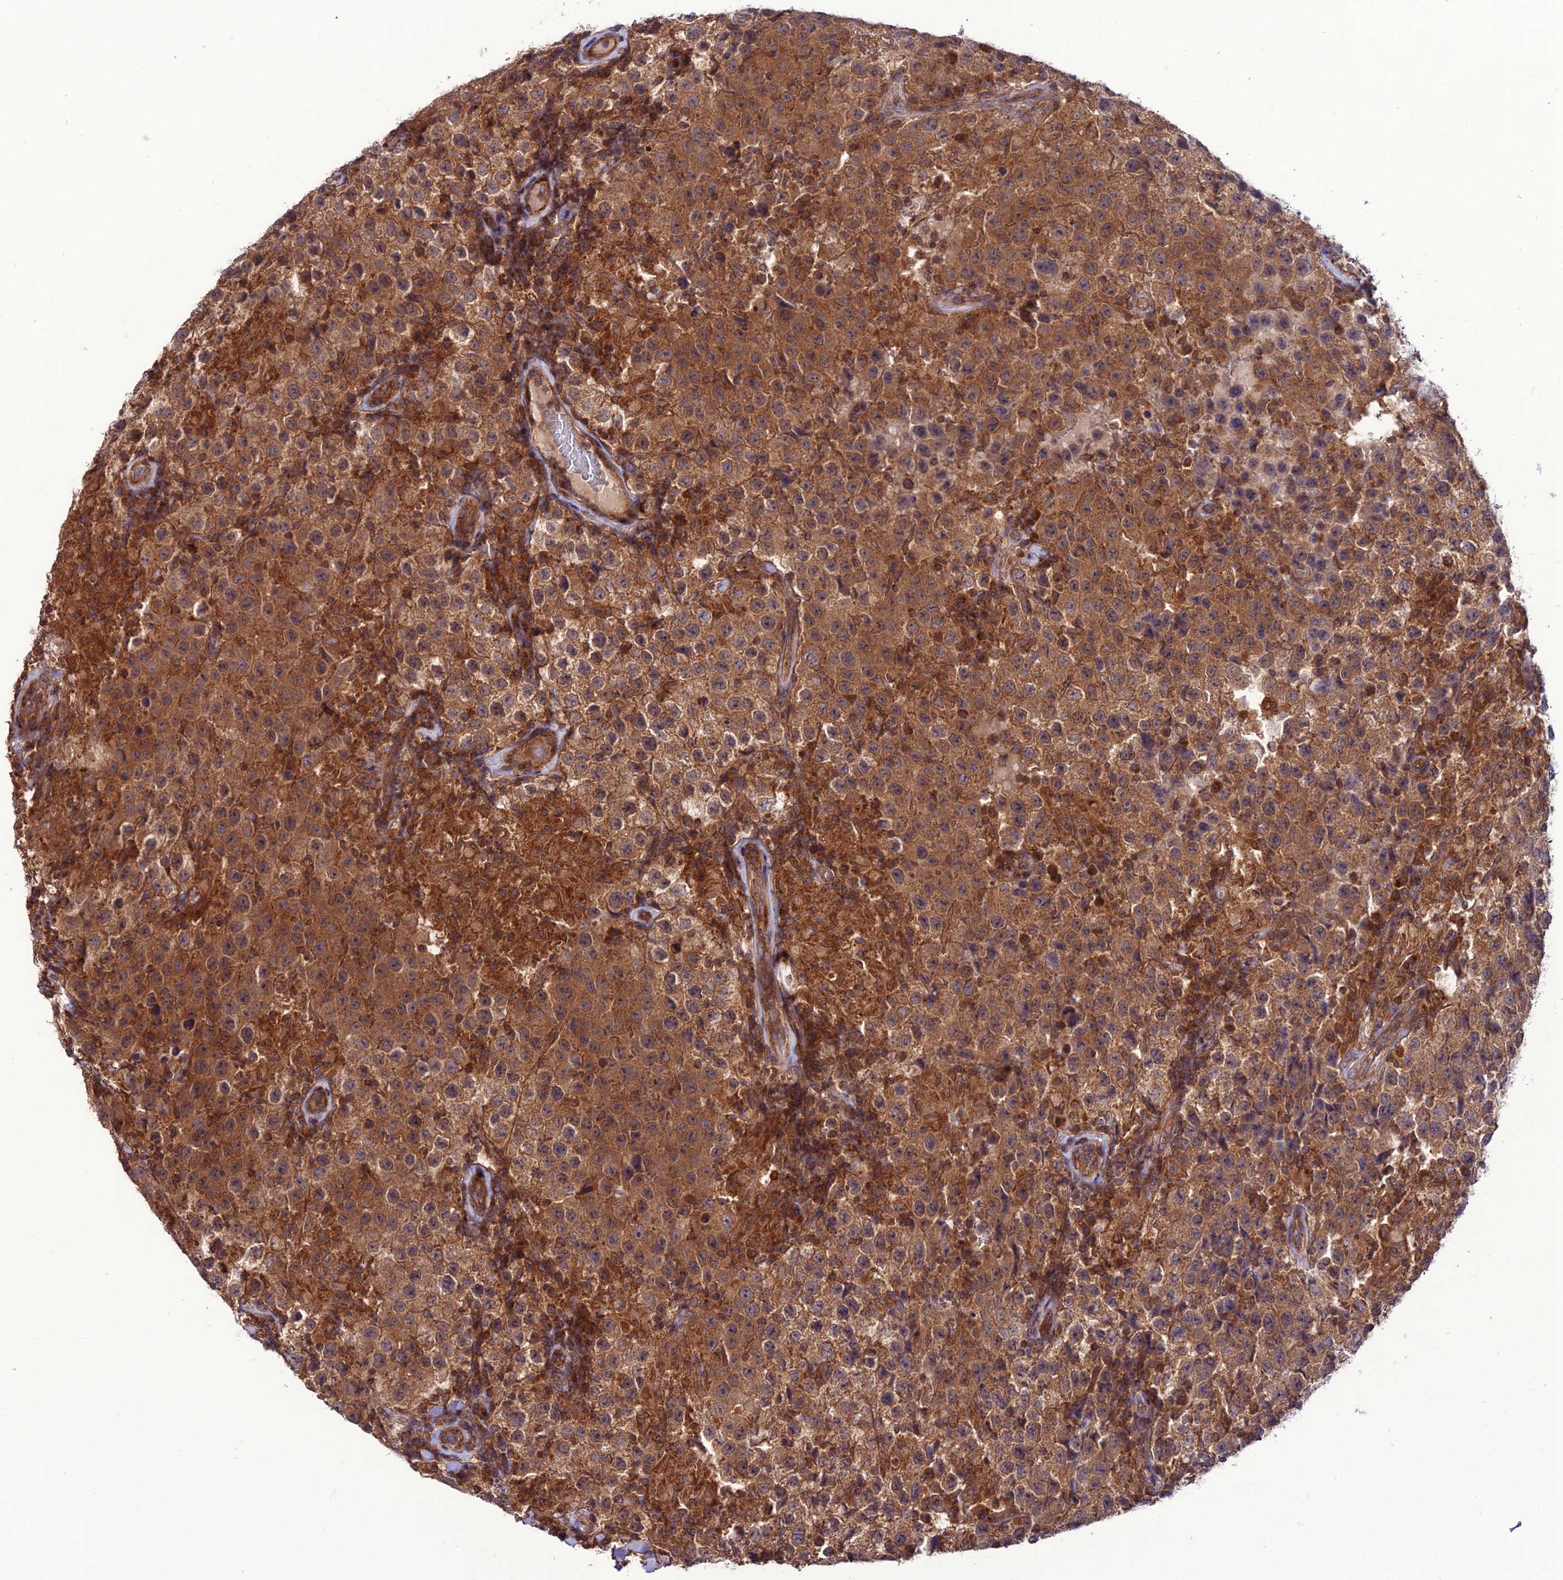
{"staining": {"intensity": "moderate", "quantity": ">75%", "location": "cytoplasmic/membranous"}, "tissue": "testis cancer", "cell_type": "Tumor cells", "image_type": "cancer", "snomed": [{"axis": "morphology", "description": "Seminoma, NOS"}, {"axis": "morphology", "description": "Carcinoma, Embryonal, NOS"}, {"axis": "topography", "description": "Testis"}], "caption": "Testis embryonal carcinoma stained with immunohistochemistry (IHC) shows moderate cytoplasmic/membranous positivity in approximately >75% of tumor cells. Nuclei are stained in blue.", "gene": "PPIL3", "patient": {"sex": "male", "age": 41}}